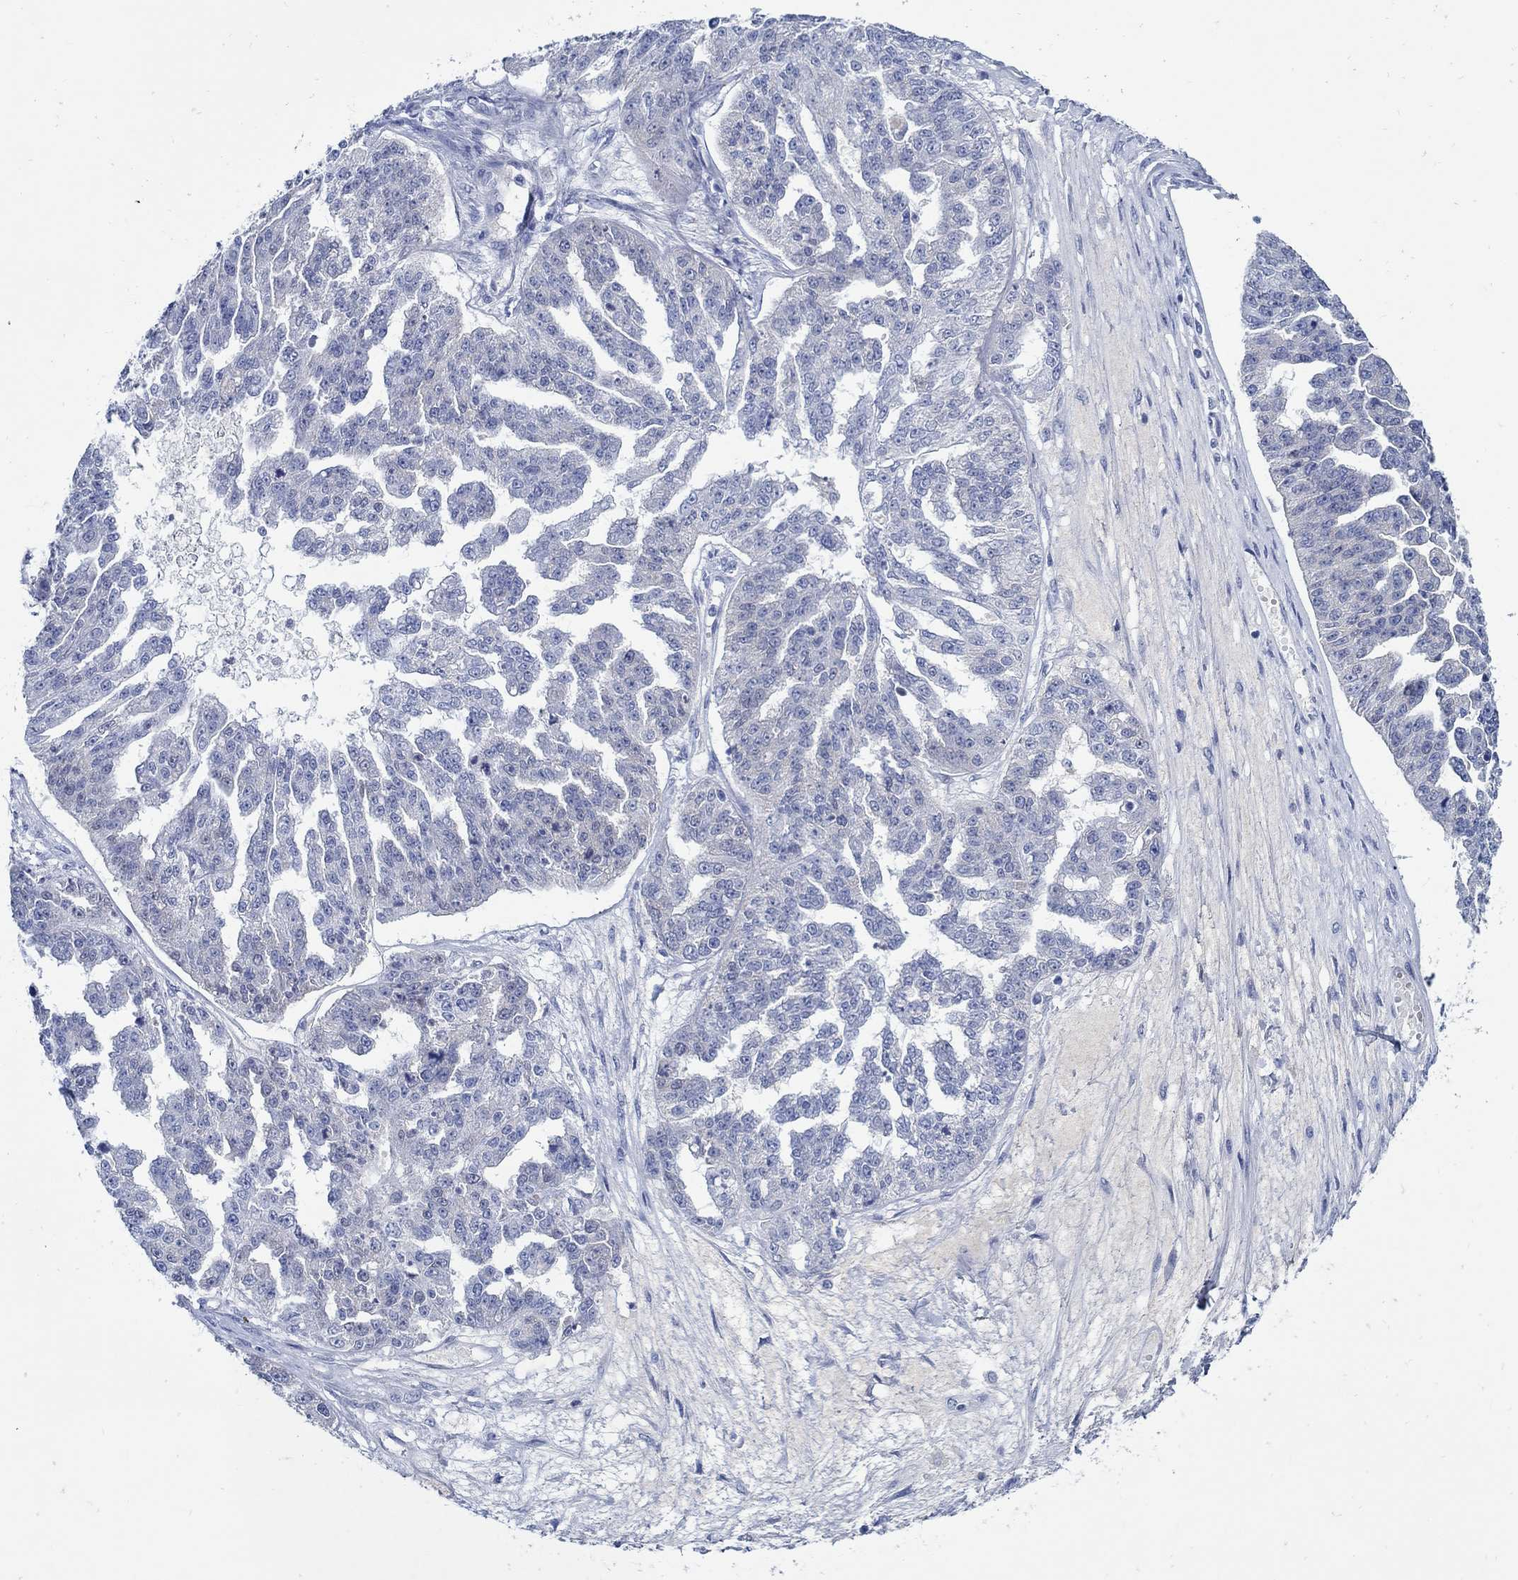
{"staining": {"intensity": "negative", "quantity": "none", "location": "none"}, "tissue": "ovarian cancer", "cell_type": "Tumor cells", "image_type": "cancer", "snomed": [{"axis": "morphology", "description": "Cystadenocarcinoma, serous, NOS"}, {"axis": "topography", "description": "Ovary"}], "caption": "An immunohistochemistry (IHC) histopathology image of serous cystadenocarcinoma (ovarian) is shown. There is no staining in tumor cells of serous cystadenocarcinoma (ovarian).", "gene": "PAX9", "patient": {"sex": "female", "age": 58}}